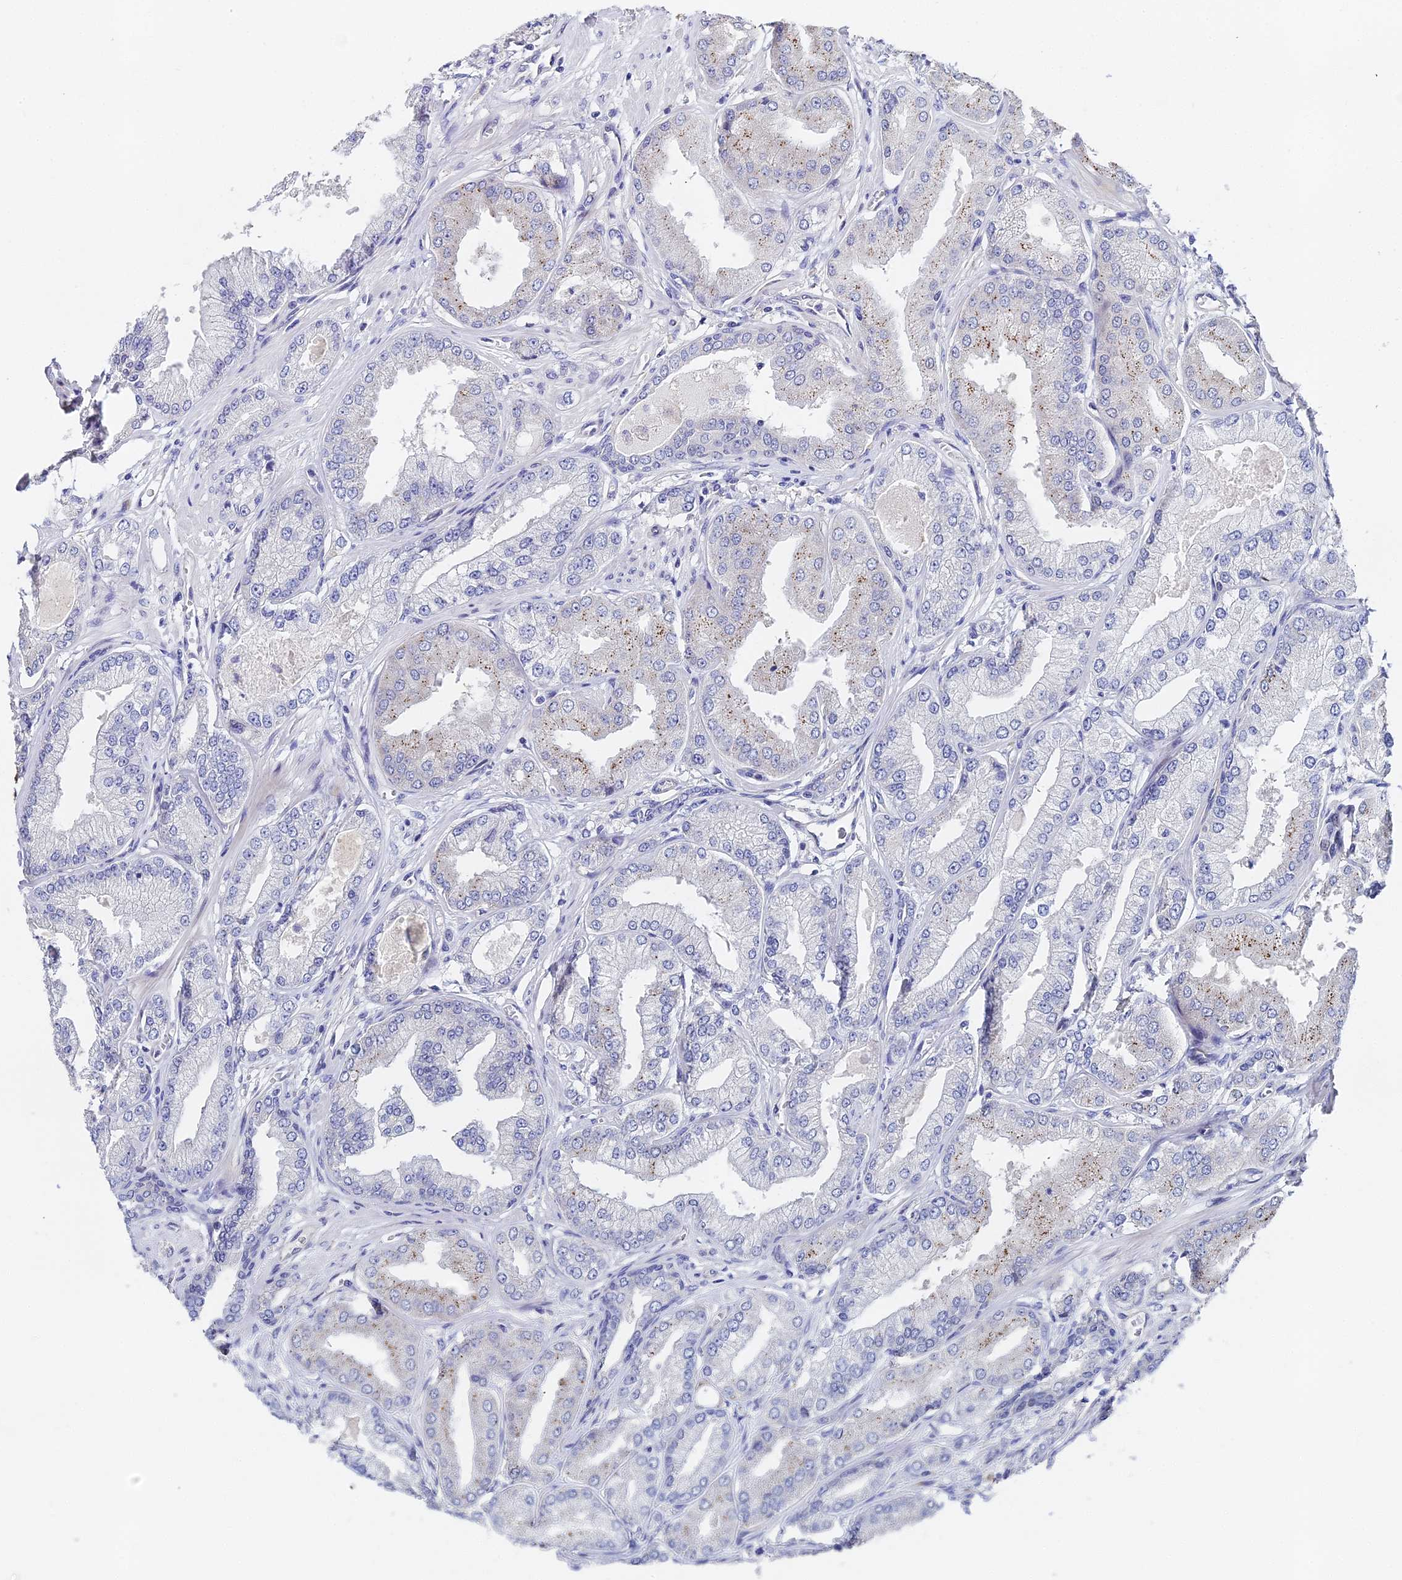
{"staining": {"intensity": "moderate", "quantity": "<25%", "location": "cytoplasmic/membranous"}, "tissue": "prostate cancer", "cell_type": "Tumor cells", "image_type": "cancer", "snomed": [{"axis": "morphology", "description": "Adenocarcinoma, Low grade"}, {"axis": "topography", "description": "Prostate"}], "caption": "A brown stain shows moderate cytoplasmic/membranous positivity of a protein in human prostate low-grade adenocarcinoma tumor cells.", "gene": "ENSG00000268674", "patient": {"sex": "male", "age": 55}}